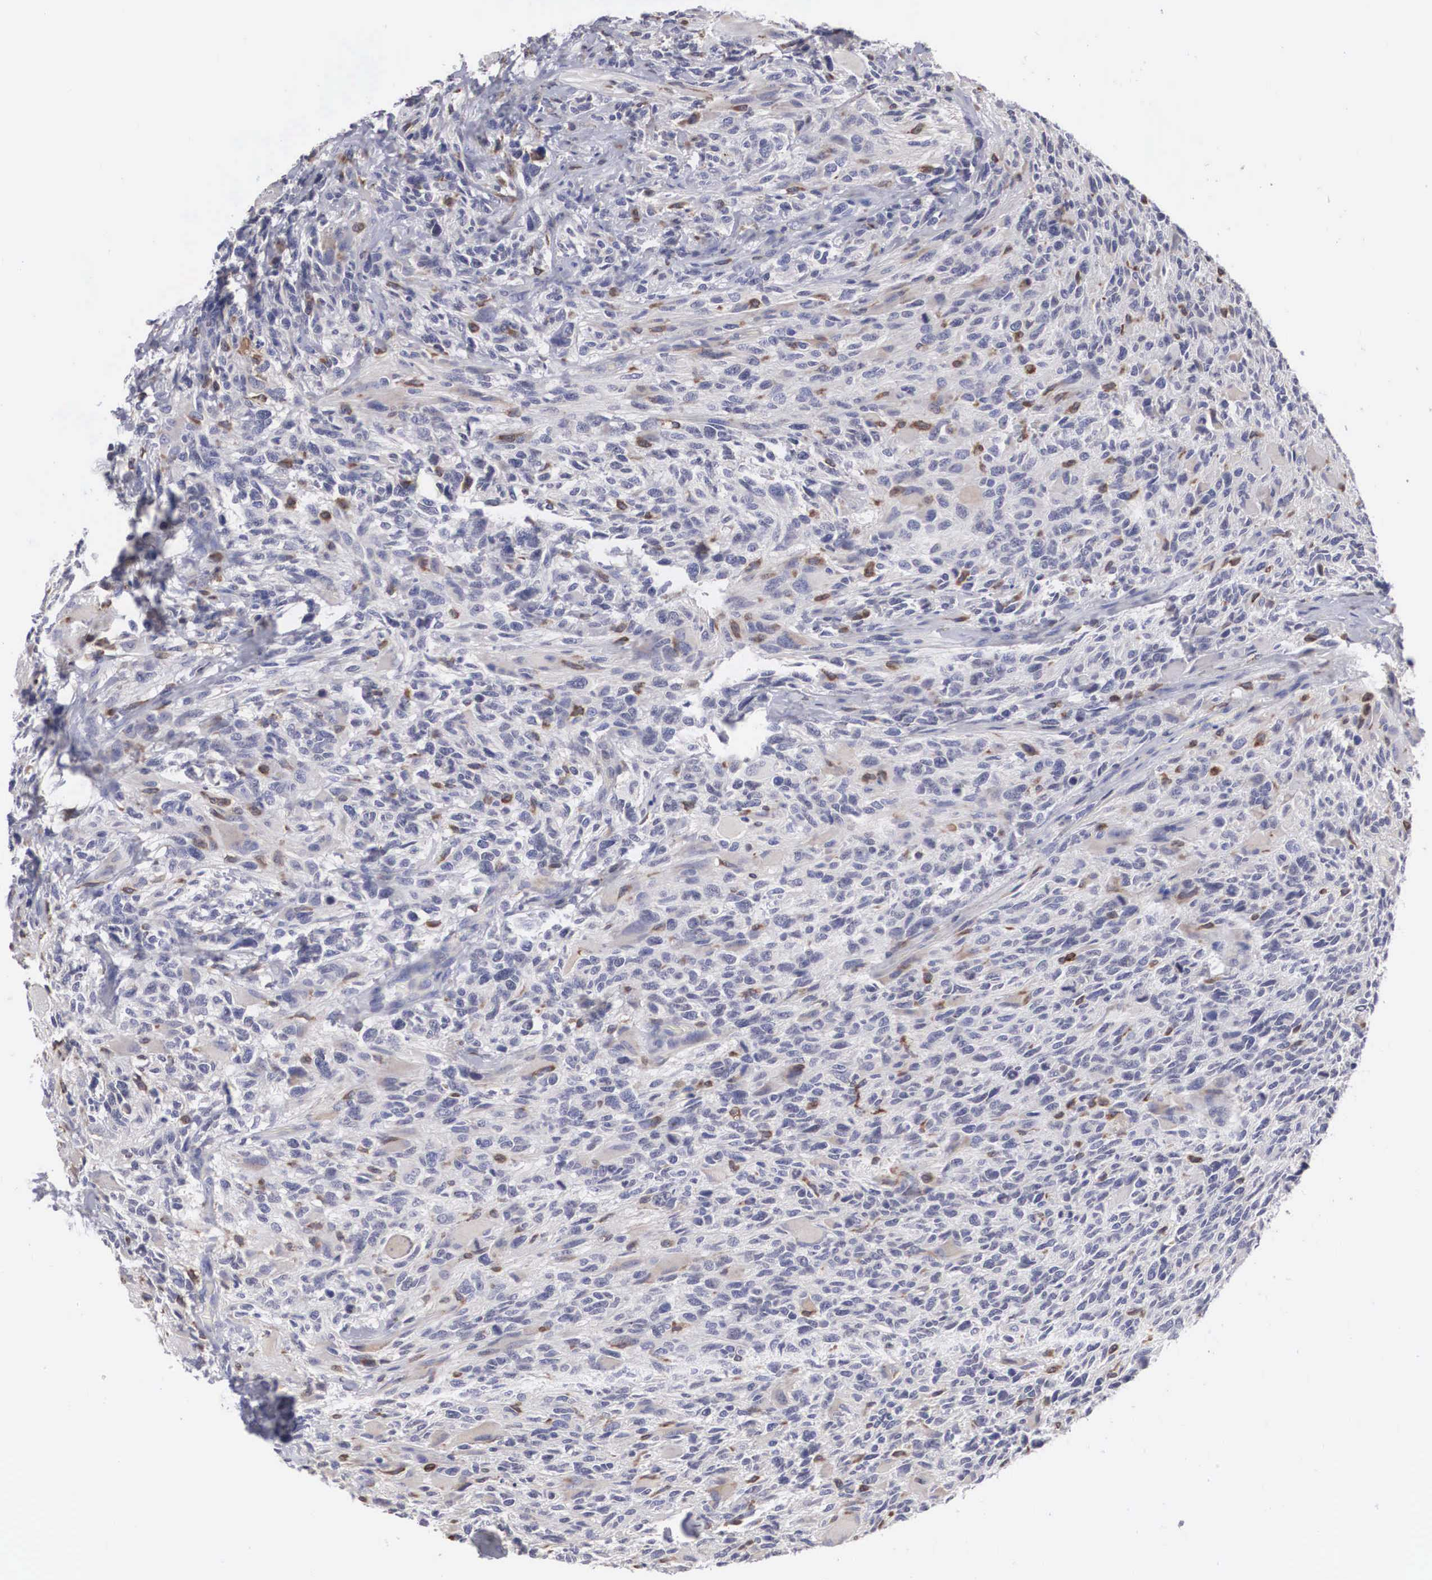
{"staining": {"intensity": "weak", "quantity": "<25%", "location": "cytoplasmic/membranous,nuclear"}, "tissue": "glioma", "cell_type": "Tumor cells", "image_type": "cancer", "snomed": [{"axis": "morphology", "description": "Glioma, malignant, High grade"}, {"axis": "topography", "description": "Brain"}], "caption": "Tumor cells are negative for brown protein staining in malignant glioma (high-grade).", "gene": "HMOX1", "patient": {"sex": "male", "age": 69}}